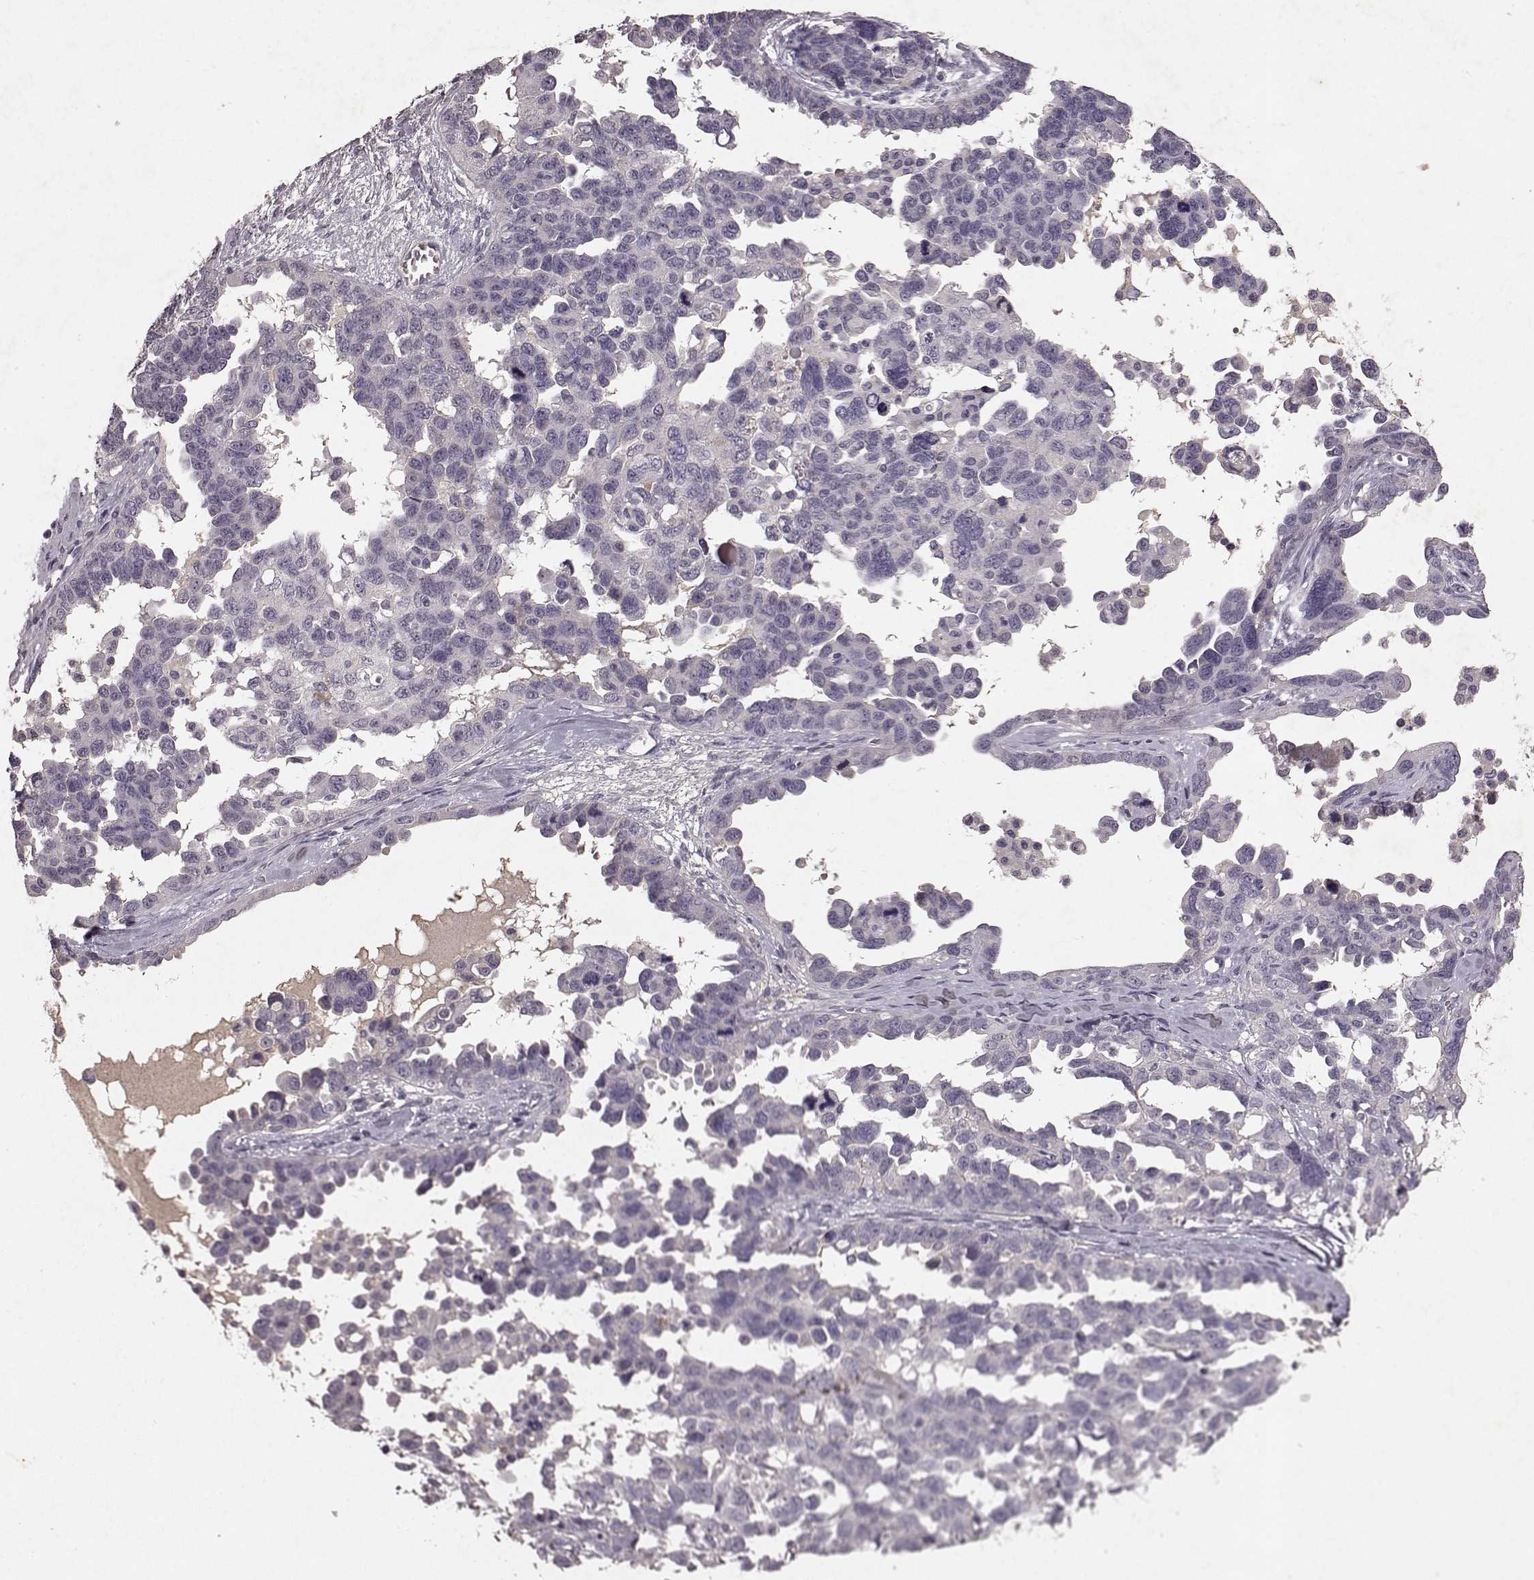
{"staining": {"intensity": "negative", "quantity": "none", "location": "none"}, "tissue": "ovarian cancer", "cell_type": "Tumor cells", "image_type": "cancer", "snomed": [{"axis": "morphology", "description": "Cystadenocarcinoma, serous, NOS"}, {"axis": "topography", "description": "Ovary"}], "caption": "Histopathology image shows no protein expression in tumor cells of serous cystadenocarcinoma (ovarian) tissue.", "gene": "FRRS1L", "patient": {"sex": "female", "age": 69}}